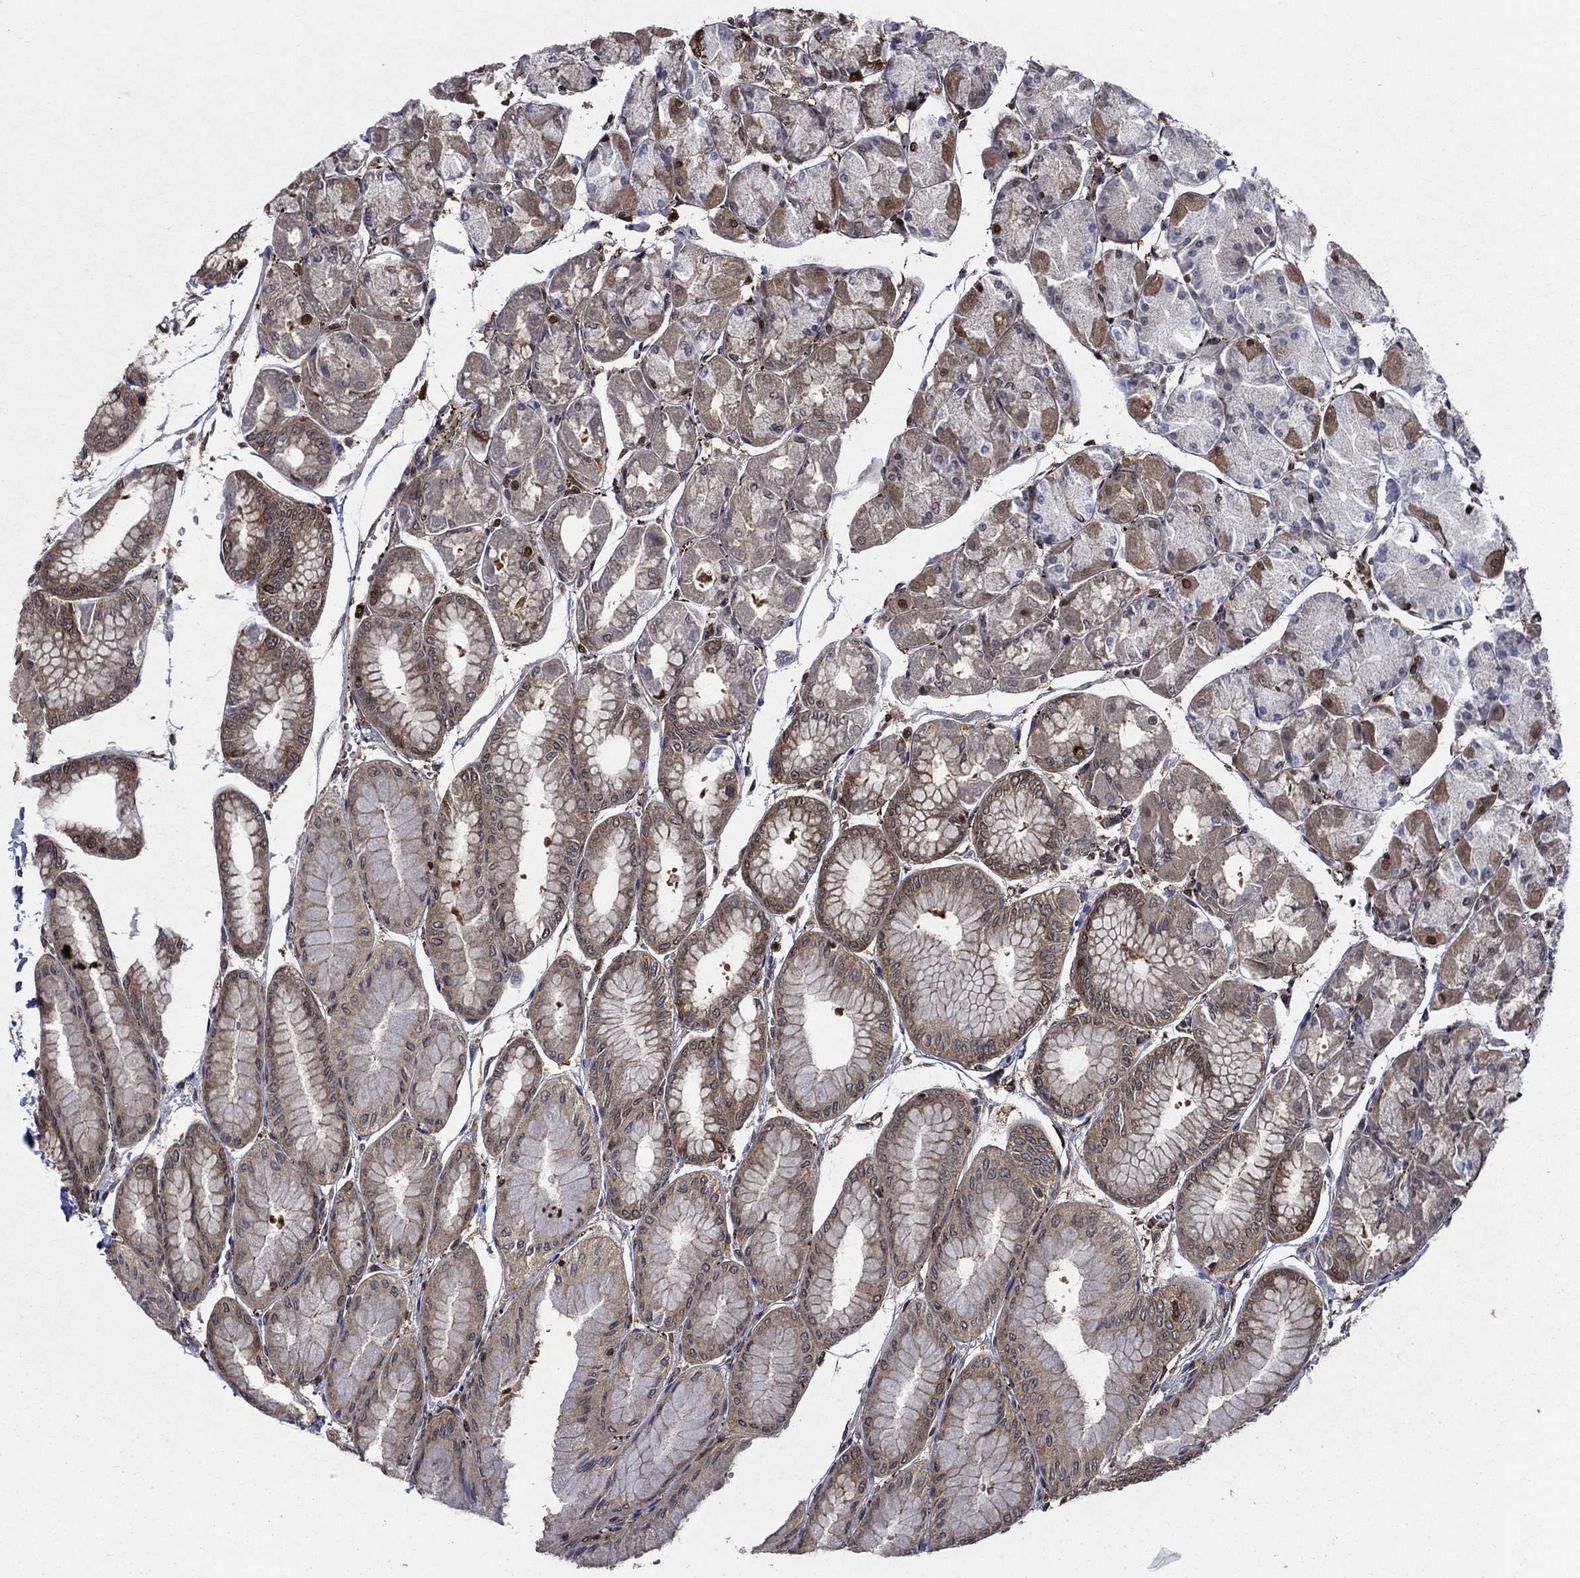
{"staining": {"intensity": "moderate", "quantity": "25%-75%", "location": "cytoplasmic/membranous"}, "tissue": "stomach", "cell_type": "Glandular cells", "image_type": "normal", "snomed": [{"axis": "morphology", "description": "Normal tissue, NOS"}, {"axis": "topography", "description": "Stomach, upper"}], "caption": "DAB (3,3'-diaminobenzidine) immunohistochemical staining of unremarkable stomach reveals moderate cytoplasmic/membranous protein expression in approximately 25%-75% of glandular cells.", "gene": "CACYBP", "patient": {"sex": "male", "age": 60}}